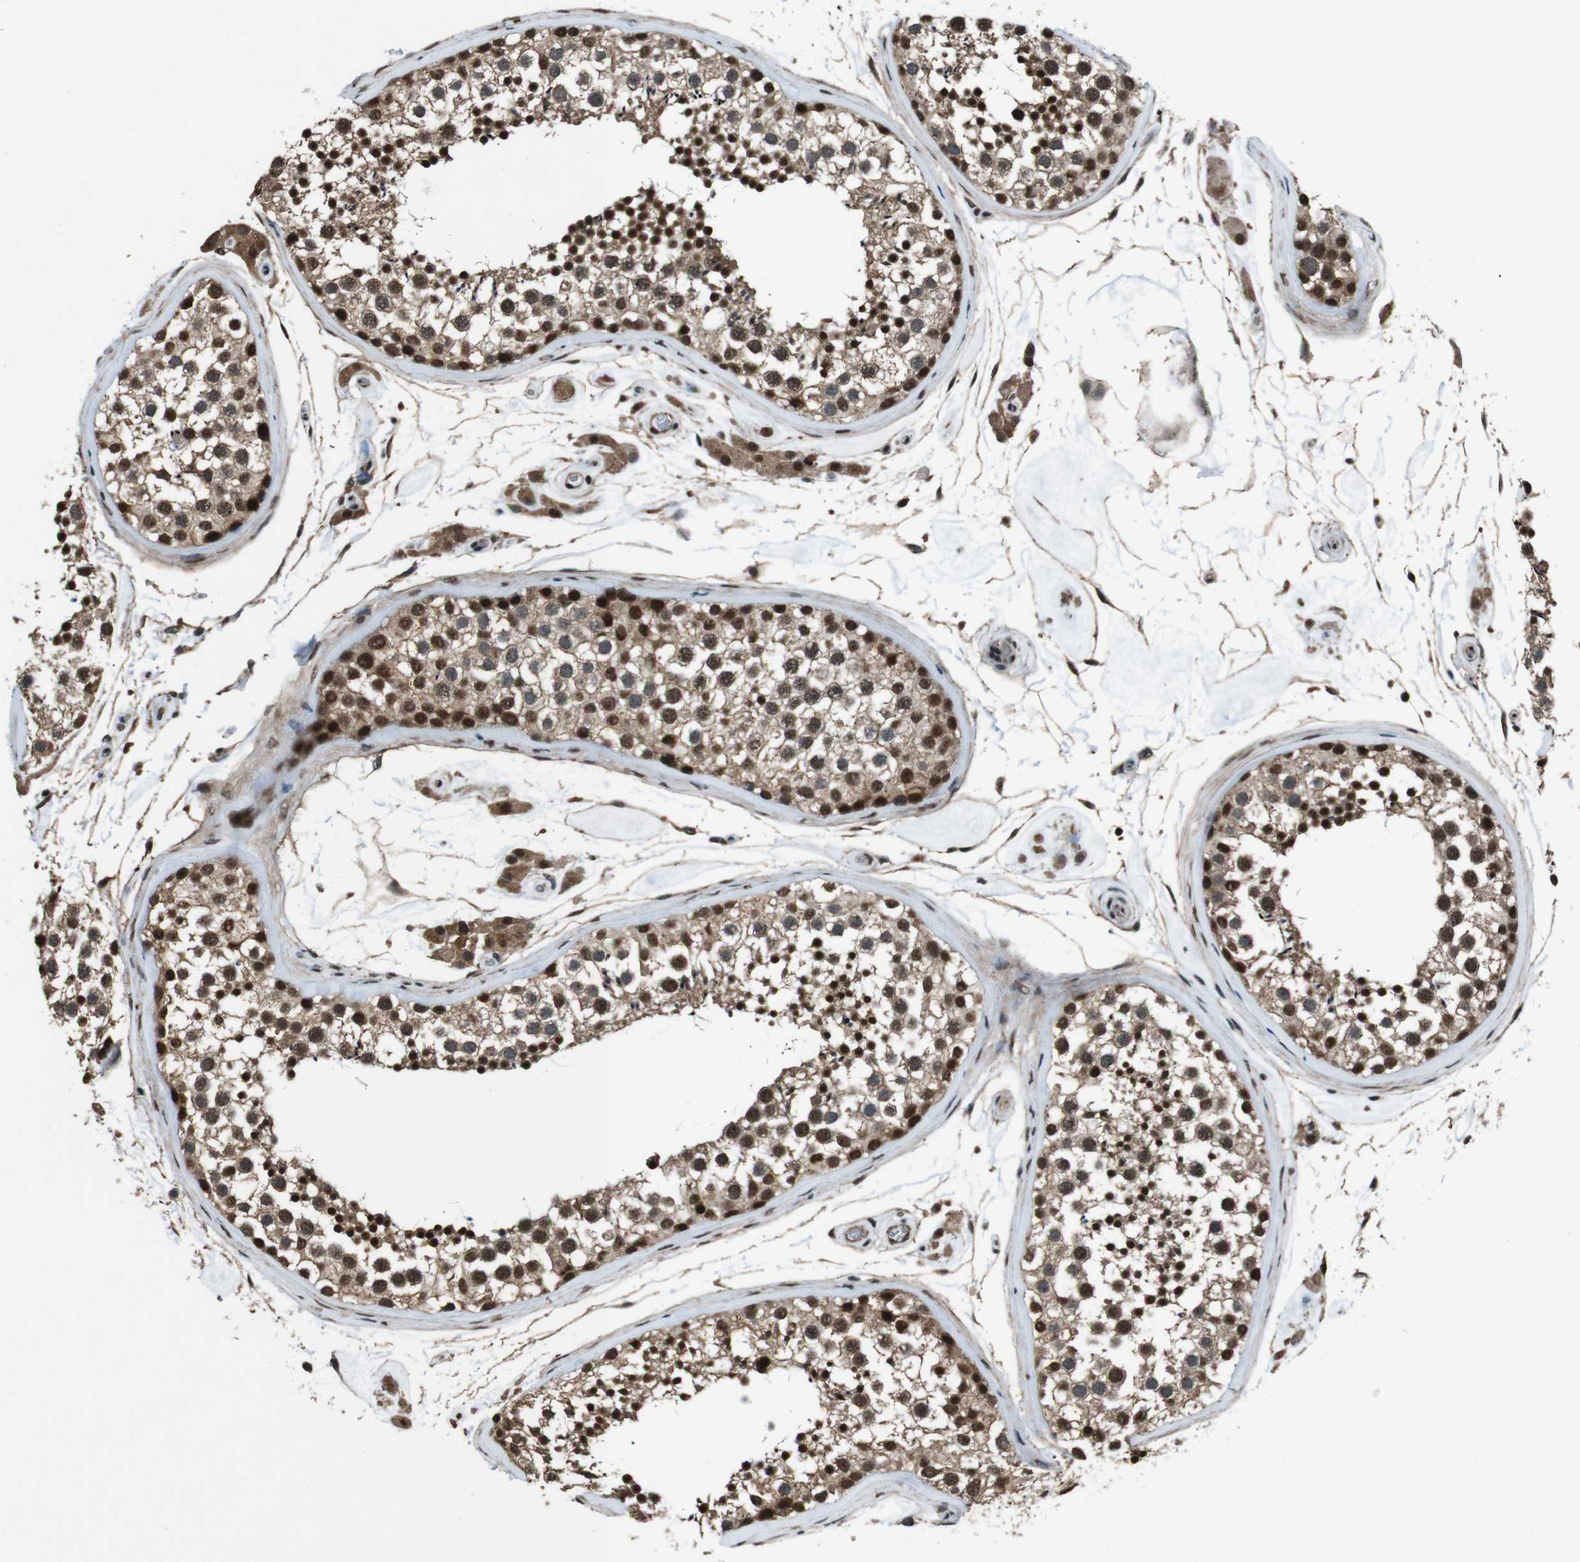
{"staining": {"intensity": "strong", "quantity": ">75%", "location": "nuclear"}, "tissue": "testis", "cell_type": "Cells in seminiferous ducts", "image_type": "normal", "snomed": [{"axis": "morphology", "description": "Normal tissue, NOS"}, {"axis": "topography", "description": "Testis"}], "caption": "Protein staining reveals strong nuclear positivity in about >75% of cells in seminiferous ducts in unremarkable testis. (IHC, brightfield microscopy, high magnification).", "gene": "NR4A2", "patient": {"sex": "male", "age": 46}}